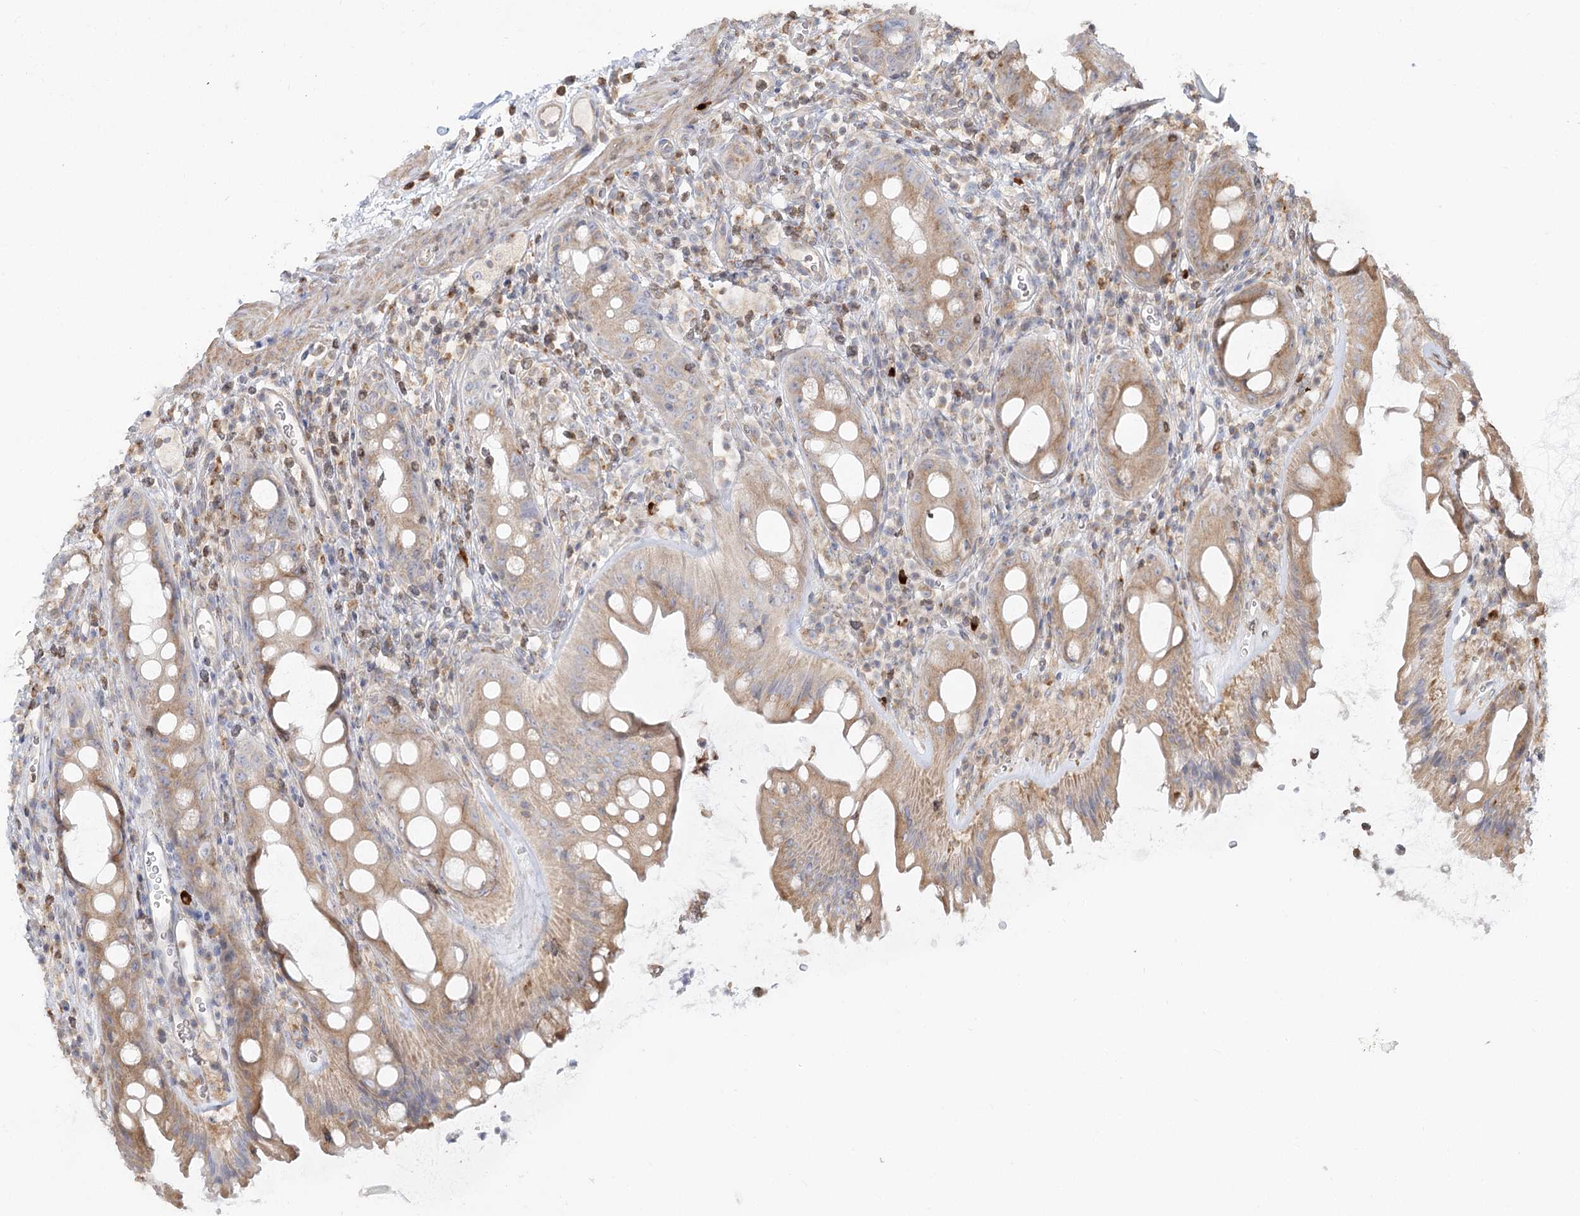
{"staining": {"intensity": "moderate", "quantity": ">75%", "location": "cytoplasmic/membranous"}, "tissue": "rectum", "cell_type": "Glandular cells", "image_type": "normal", "snomed": [{"axis": "morphology", "description": "Normal tissue, NOS"}, {"axis": "topography", "description": "Rectum"}], "caption": "DAB immunohistochemical staining of unremarkable rectum demonstrates moderate cytoplasmic/membranous protein expression in approximately >75% of glandular cells. (Brightfield microscopy of DAB IHC at high magnification).", "gene": "MTMR3", "patient": {"sex": "female", "age": 57}}